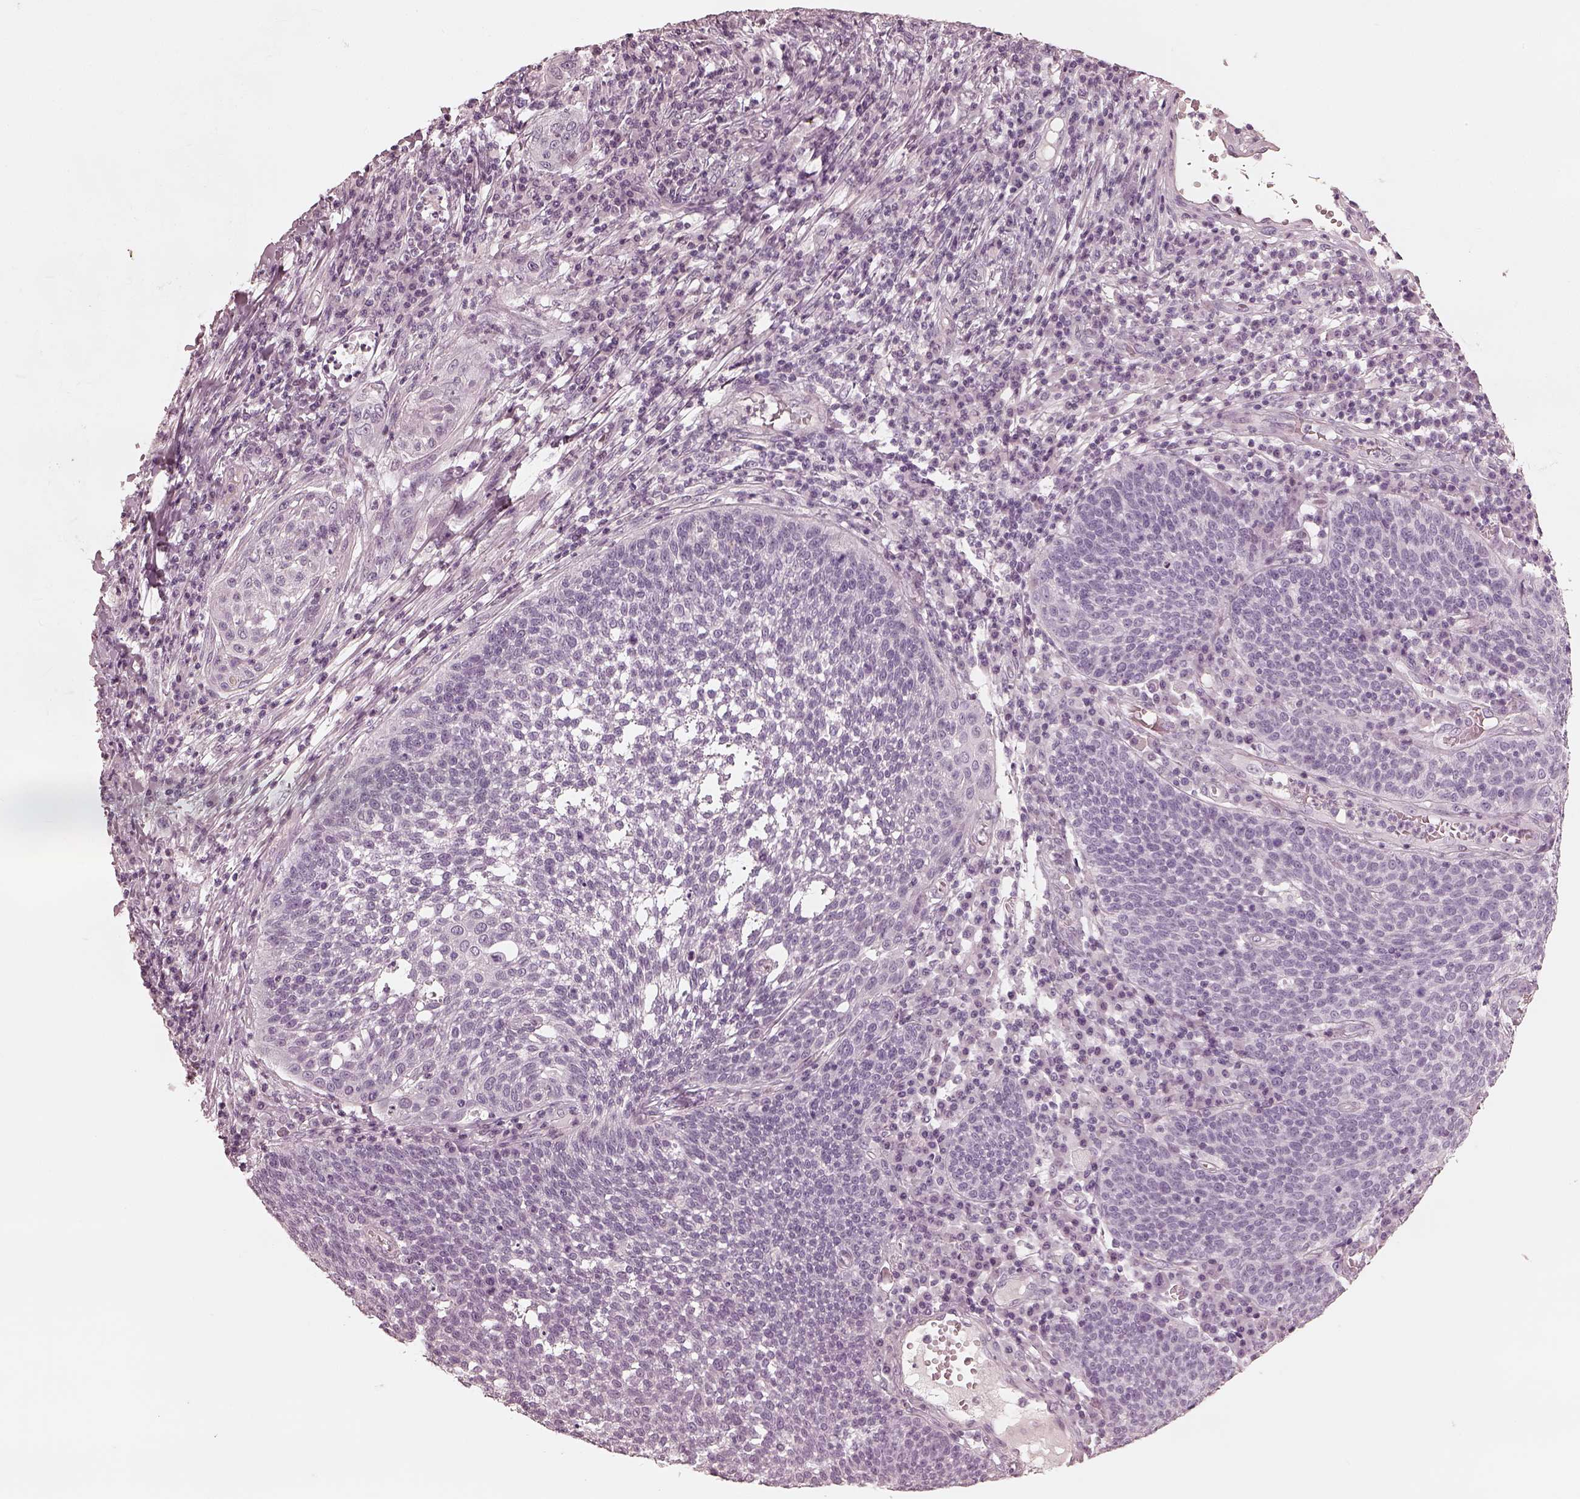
{"staining": {"intensity": "negative", "quantity": "none", "location": "none"}, "tissue": "cervical cancer", "cell_type": "Tumor cells", "image_type": "cancer", "snomed": [{"axis": "morphology", "description": "Squamous cell carcinoma, NOS"}, {"axis": "topography", "description": "Cervix"}], "caption": "Squamous cell carcinoma (cervical) stained for a protein using immunohistochemistry shows no staining tumor cells.", "gene": "ADRB3", "patient": {"sex": "female", "age": 34}}